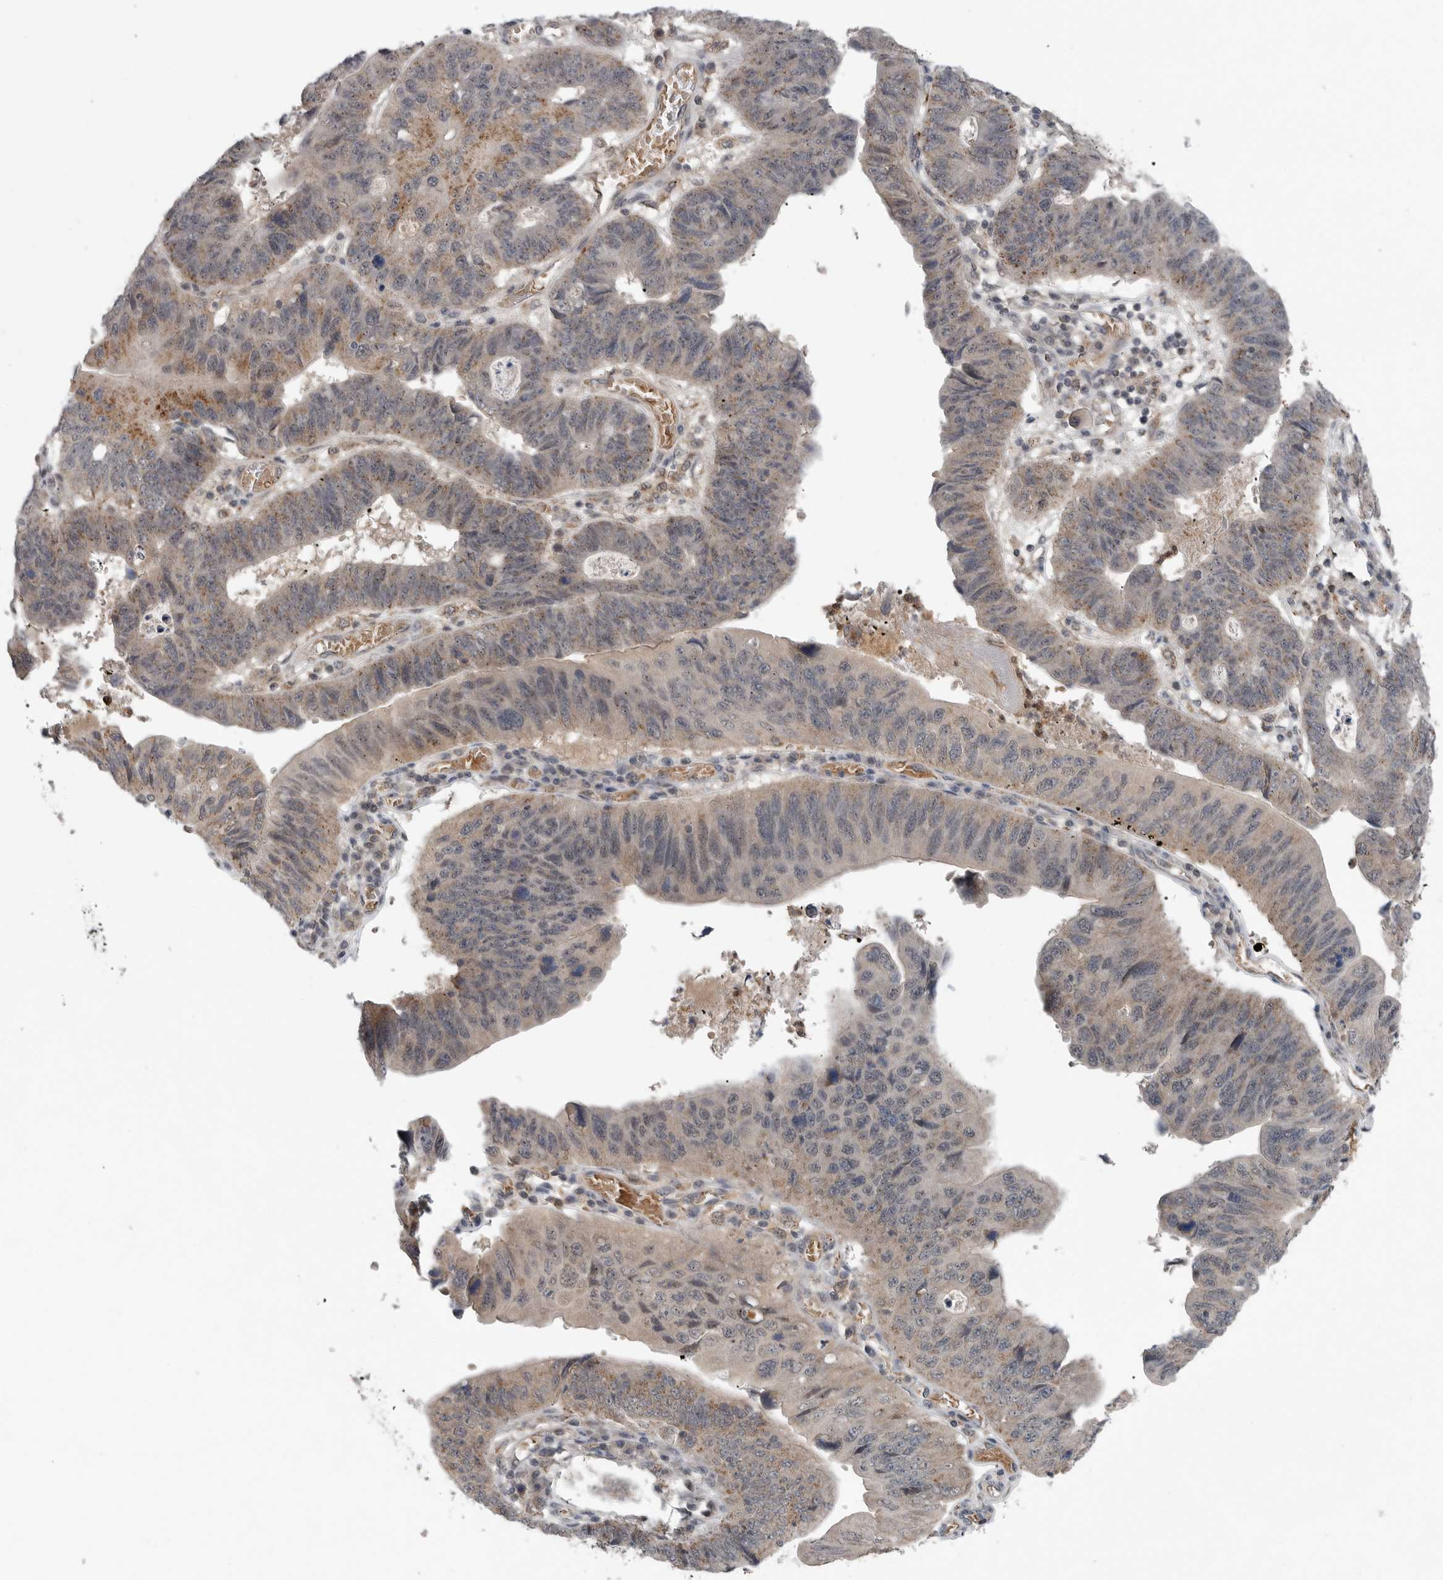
{"staining": {"intensity": "moderate", "quantity": "25%-75%", "location": "cytoplasmic/membranous"}, "tissue": "stomach cancer", "cell_type": "Tumor cells", "image_type": "cancer", "snomed": [{"axis": "morphology", "description": "Adenocarcinoma, NOS"}, {"axis": "topography", "description": "Stomach"}], "caption": "Protein staining of adenocarcinoma (stomach) tissue displays moderate cytoplasmic/membranous positivity in approximately 25%-75% of tumor cells.", "gene": "SCP2", "patient": {"sex": "male", "age": 59}}